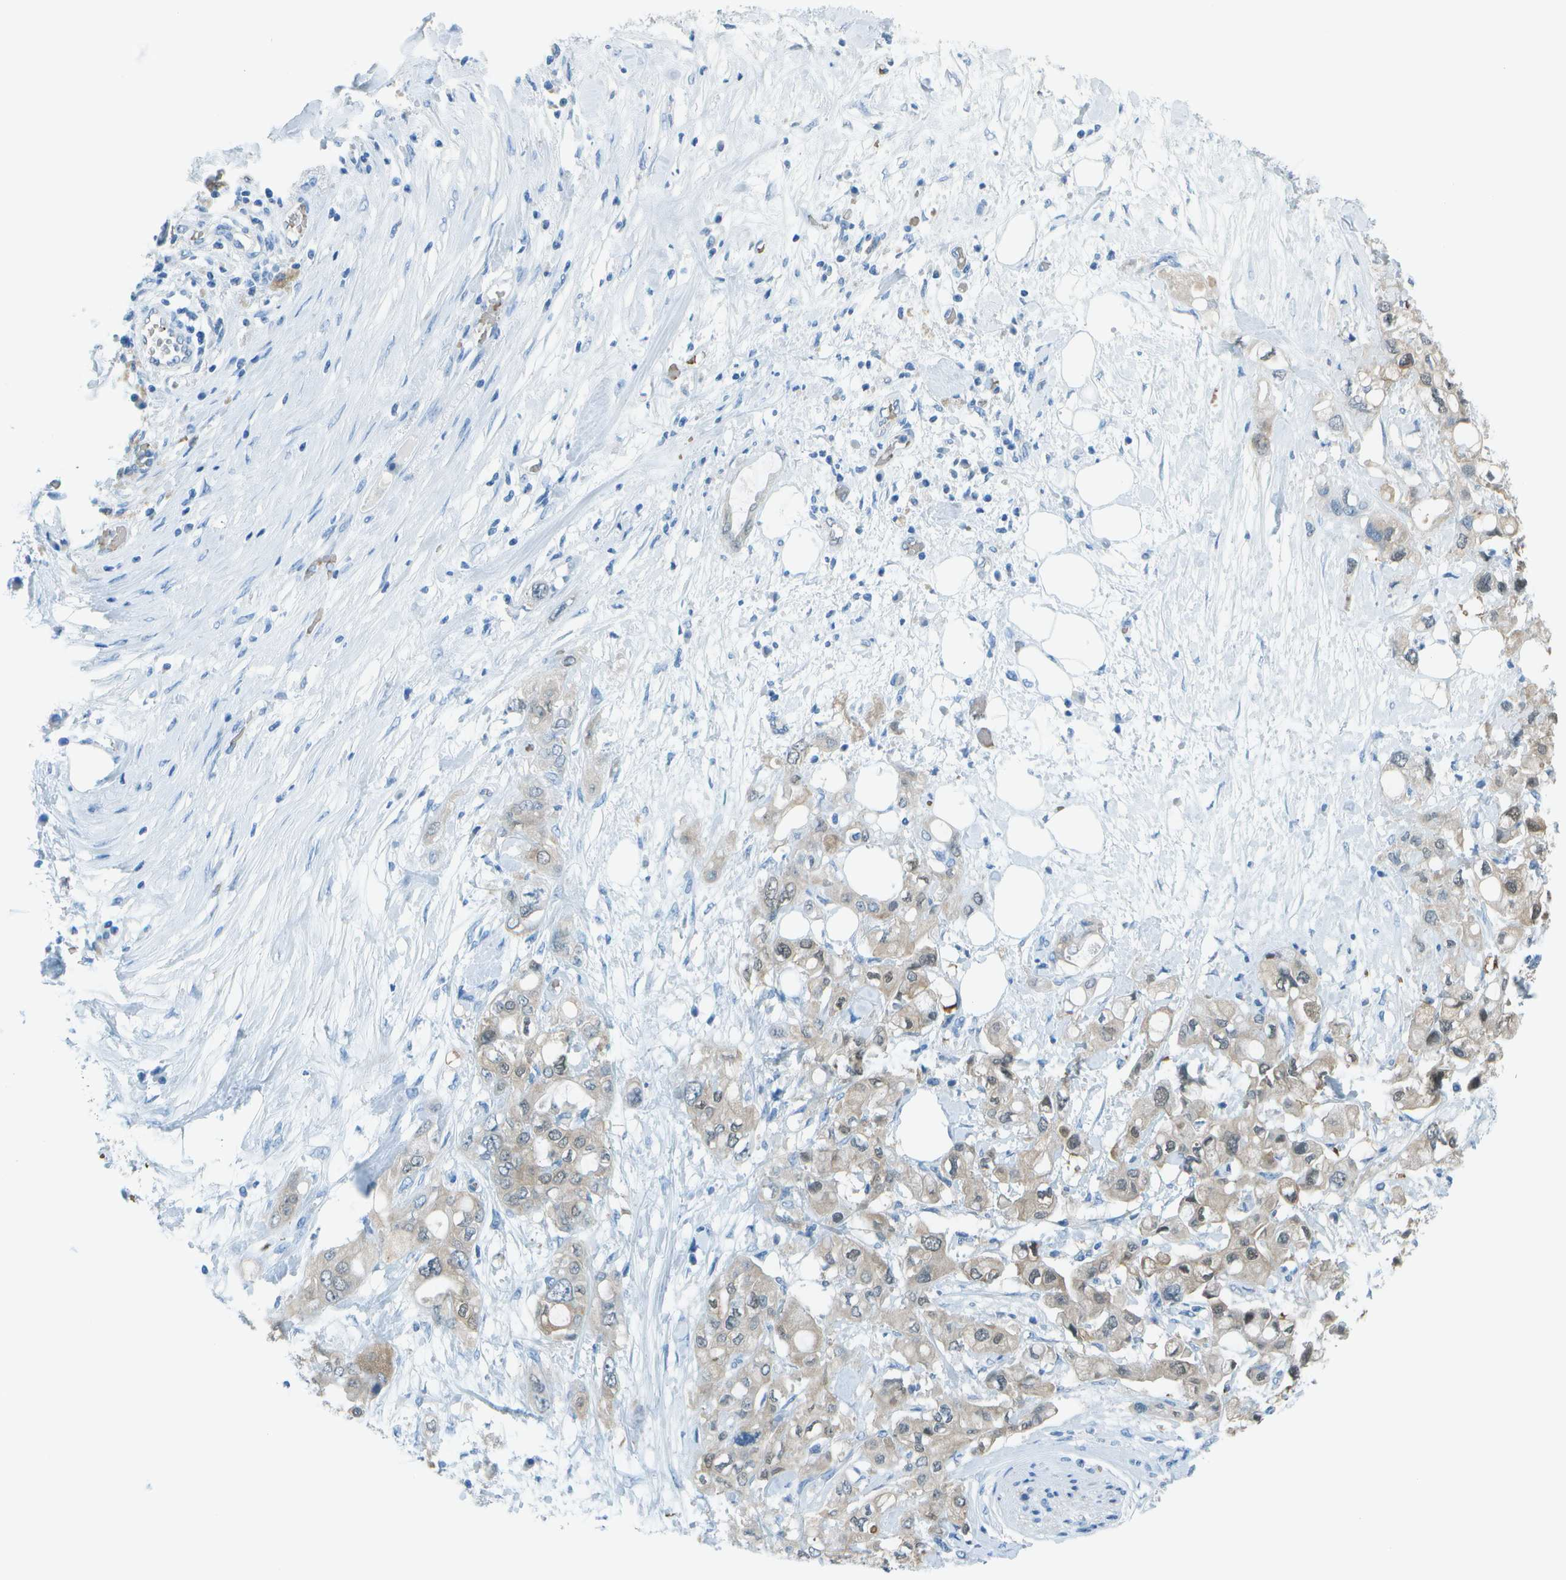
{"staining": {"intensity": "weak", "quantity": "25%-75%", "location": "cytoplasmic/membranous,nuclear"}, "tissue": "pancreatic cancer", "cell_type": "Tumor cells", "image_type": "cancer", "snomed": [{"axis": "morphology", "description": "Adenocarcinoma, NOS"}, {"axis": "topography", "description": "Pancreas"}], "caption": "Approximately 25%-75% of tumor cells in adenocarcinoma (pancreatic) display weak cytoplasmic/membranous and nuclear protein expression as visualized by brown immunohistochemical staining.", "gene": "ASL", "patient": {"sex": "female", "age": 56}}